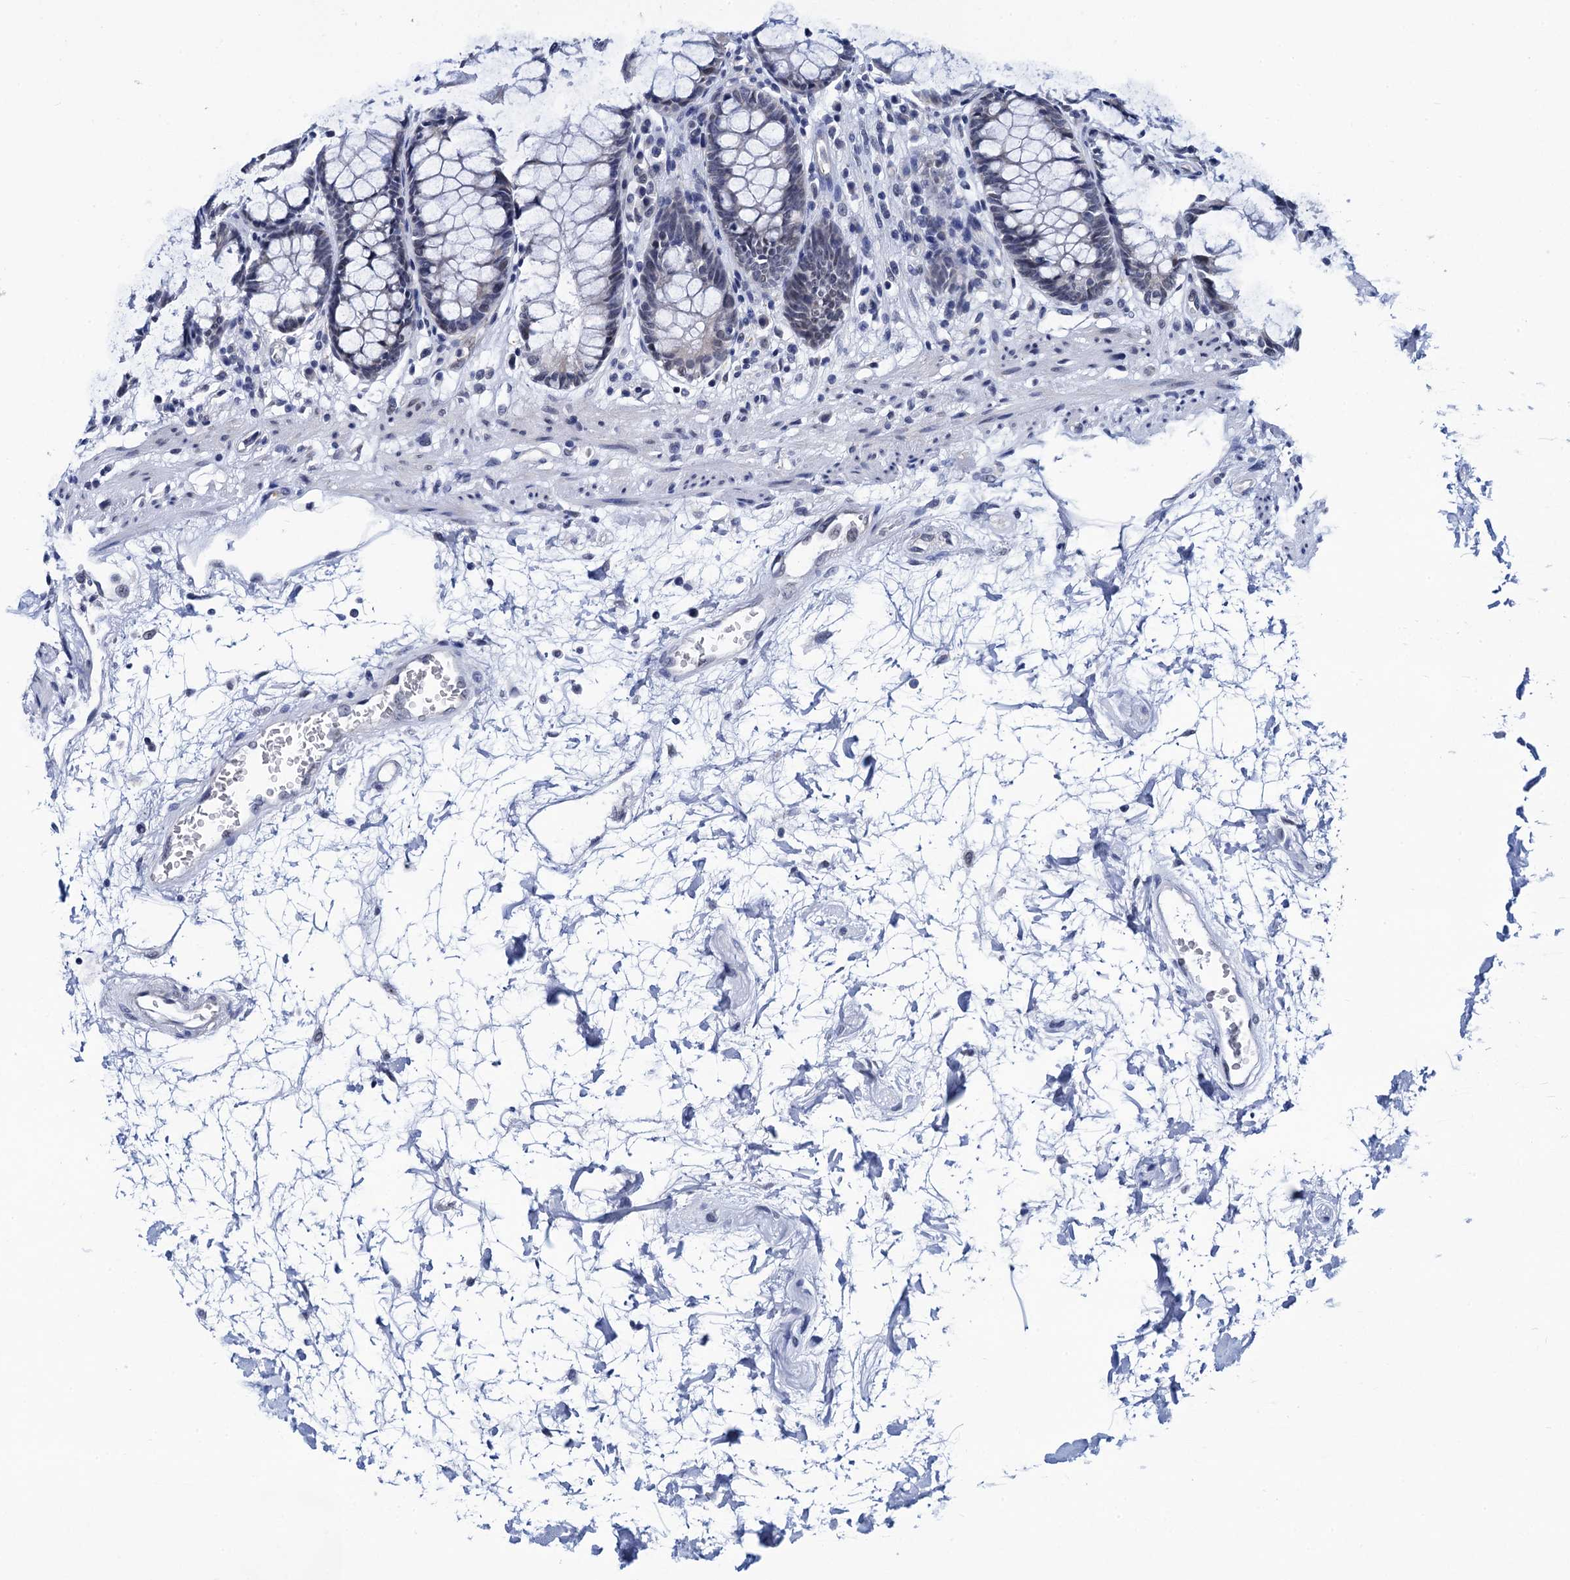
{"staining": {"intensity": "weak", "quantity": "25%-75%", "location": "cytoplasmic/membranous,nuclear"}, "tissue": "rectum", "cell_type": "Glandular cells", "image_type": "normal", "snomed": [{"axis": "morphology", "description": "Normal tissue, NOS"}, {"axis": "topography", "description": "Rectum"}], "caption": "A low amount of weak cytoplasmic/membranous,nuclear positivity is seen in about 25%-75% of glandular cells in normal rectum.", "gene": "C16orf87", "patient": {"sex": "male", "age": 64}}